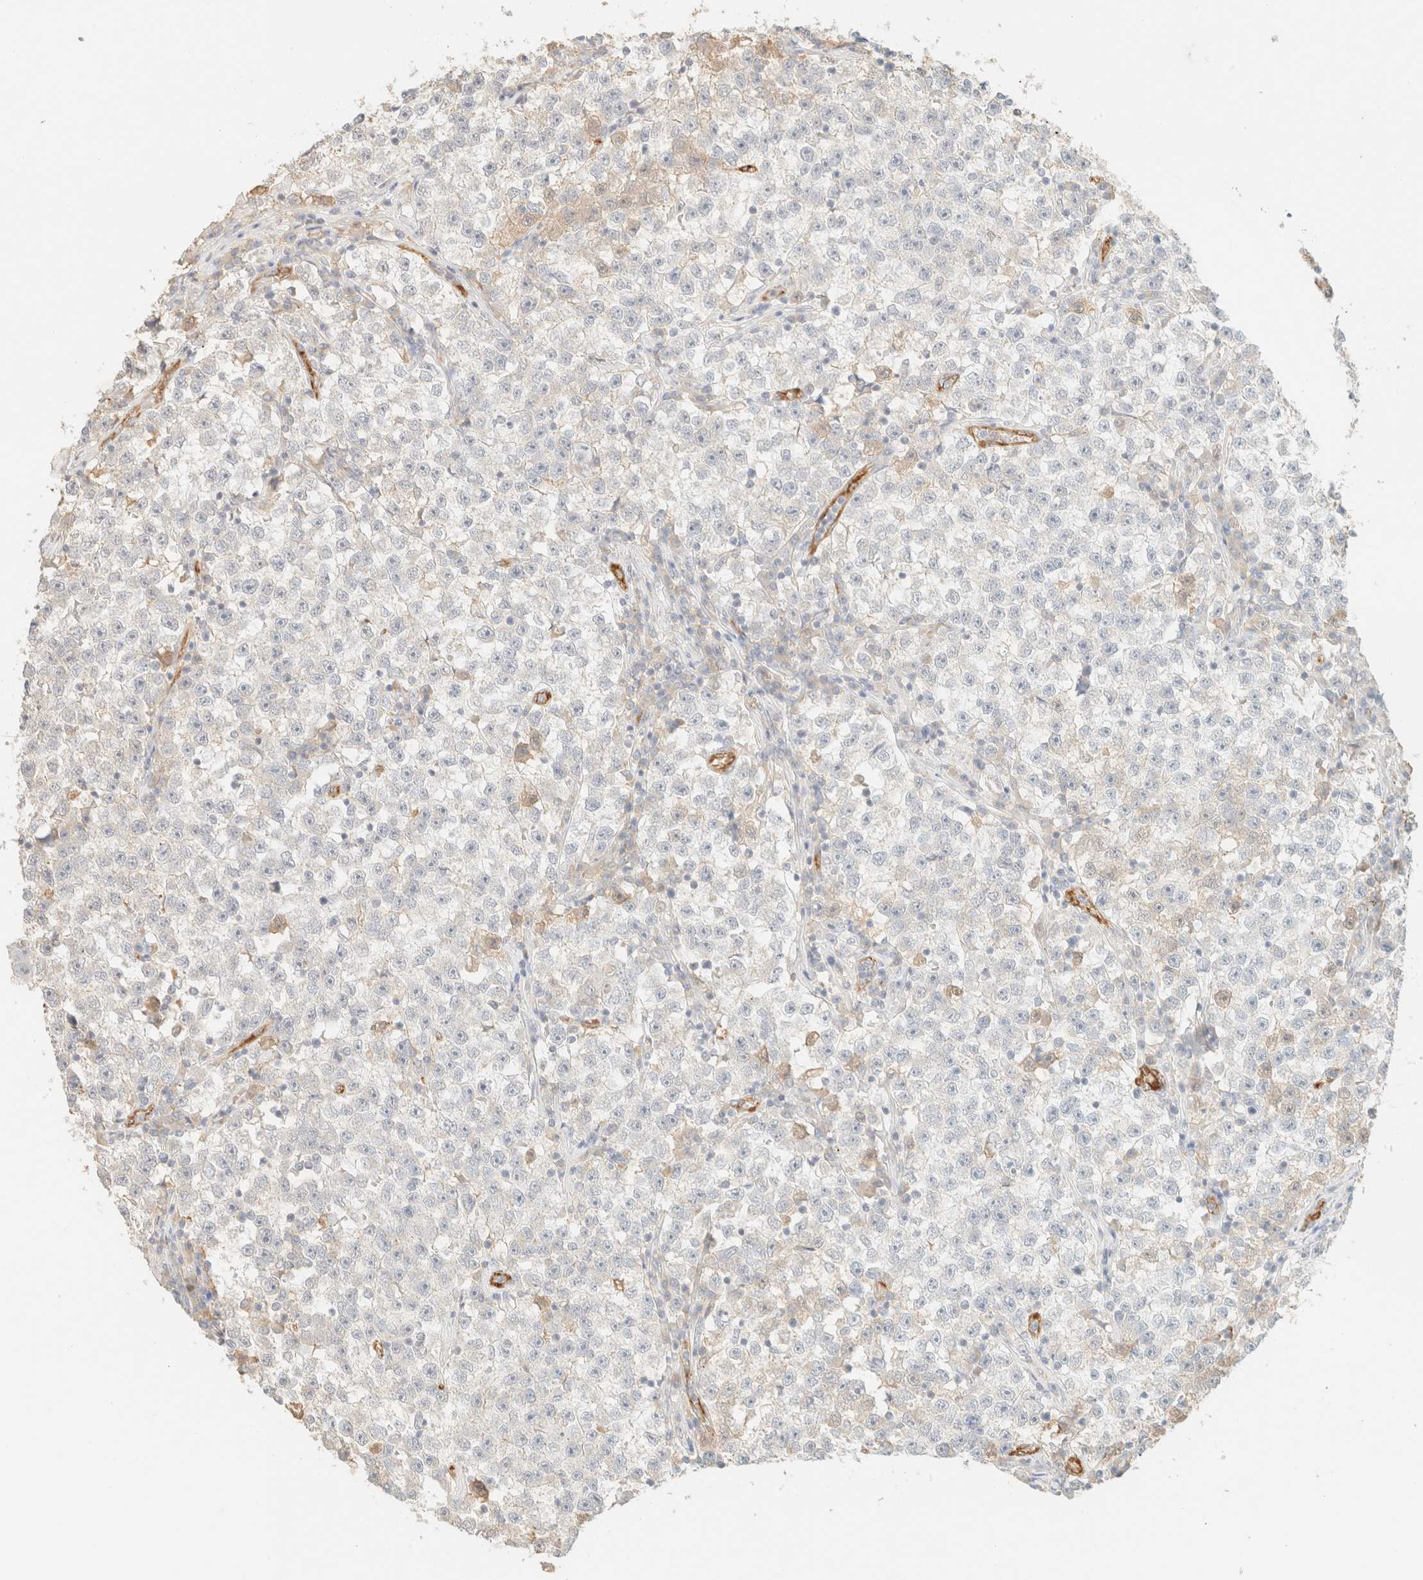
{"staining": {"intensity": "negative", "quantity": "none", "location": "none"}, "tissue": "testis cancer", "cell_type": "Tumor cells", "image_type": "cancer", "snomed": [{"axis": "morphology", "description": "Seminoma, NOS"}, {"axis": "topography", "description": "Testis"}], "caption": "This is a image of immunohistochemistry staining of testis cancer, which shows no staining in tumor cells.", "gene": "SPARCL1", "patient": {"sex": "male", "age": 22}}